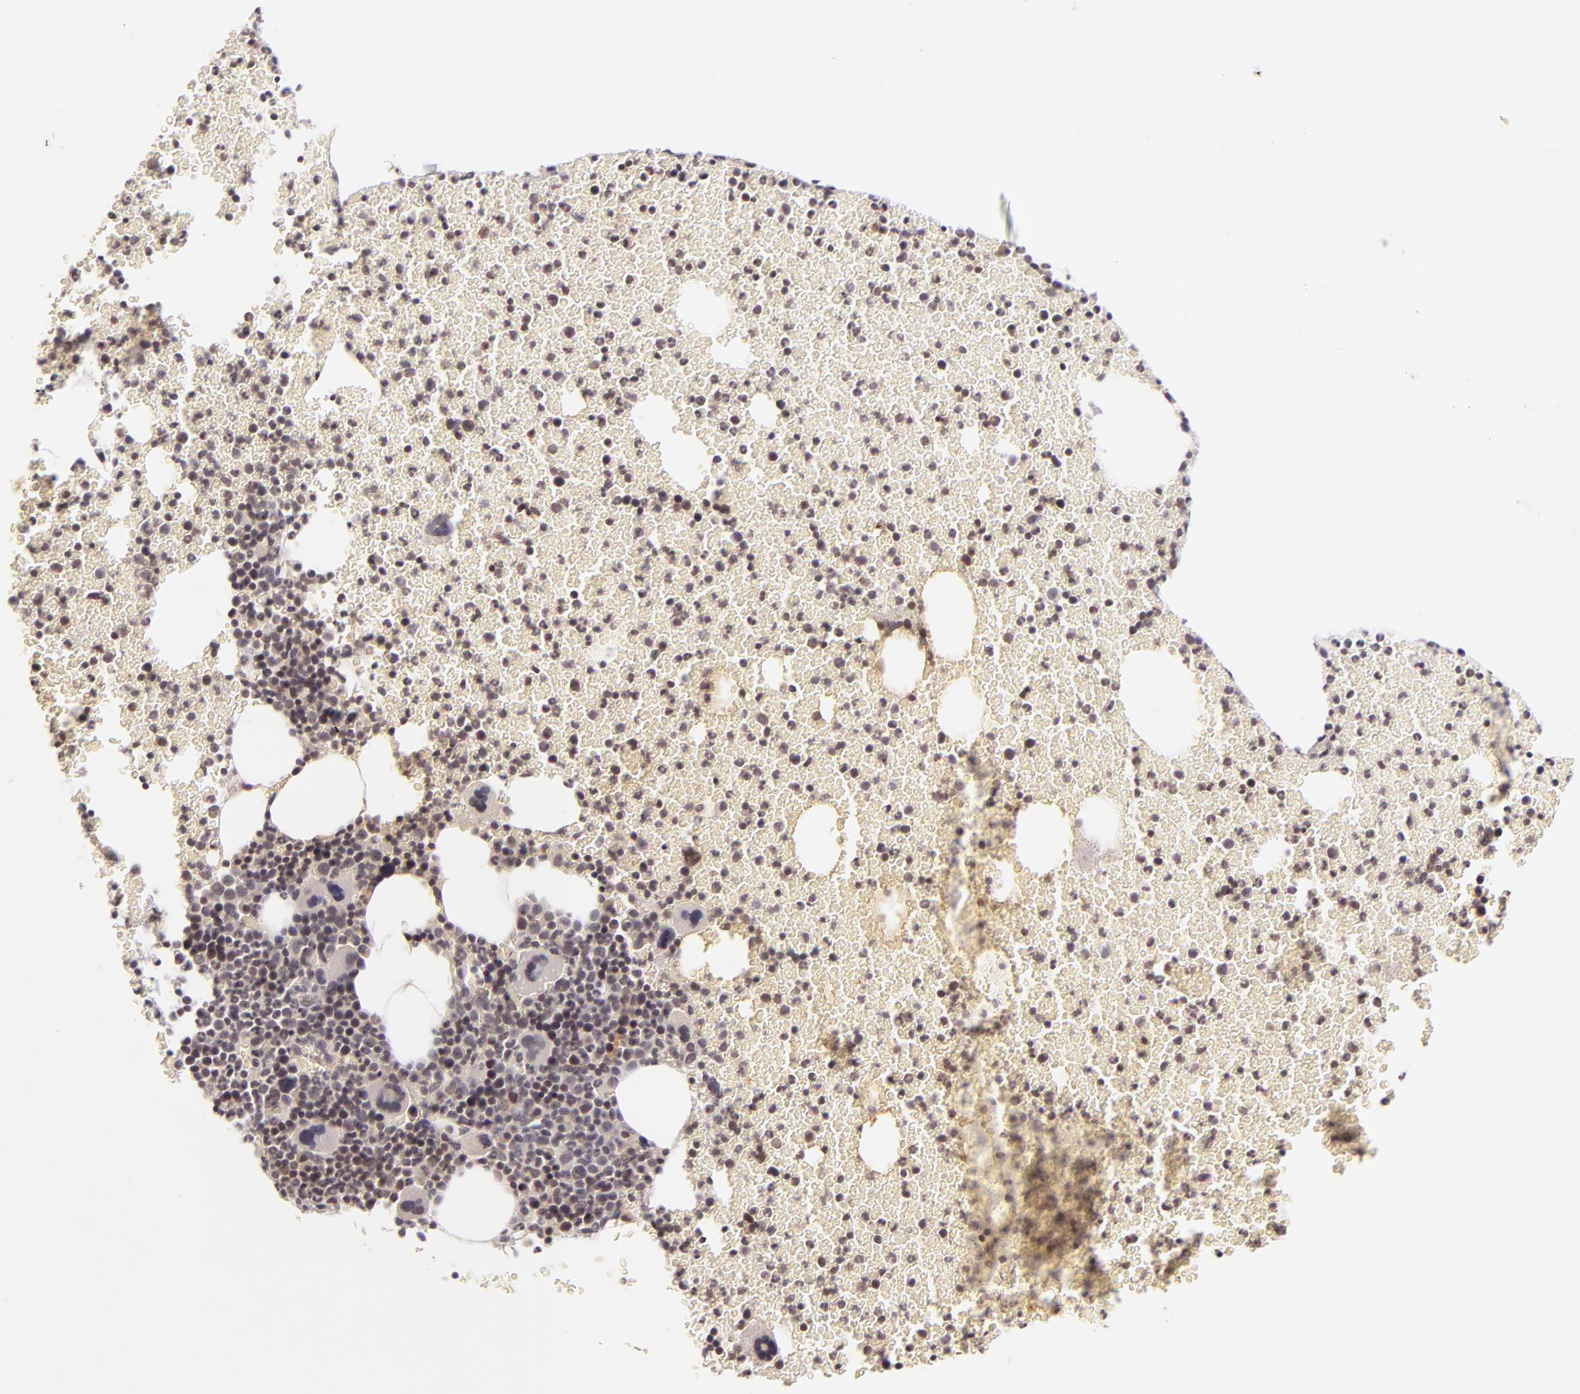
{"staining": {"intensity": "weak", "quantity": "25%-75%", "location": "cytoplasmic/membranous"}, "tissue": "bone marrow", "cell_type": "Hematopoietic cells", "image_type": "normal", "snomed": [{"axis": "morphology", "description": "Normal tissue, NOS"}, {"axis": "topography", "description": "Bone marrow"}], "caption": "Weak cytoplasmic/membranous staining is present in about 25%-75% of hematopoietic cells in unremarkable bone marrow. The staining was performed using DAB (3,3'-diaminobenzidine) to visualize the protein expression in brown, while the nuclei were stained in blue with hematoxylin (Magnification: 20x).", "gene": "CASP8", "patient": {"sex": "female", "age": 41}}